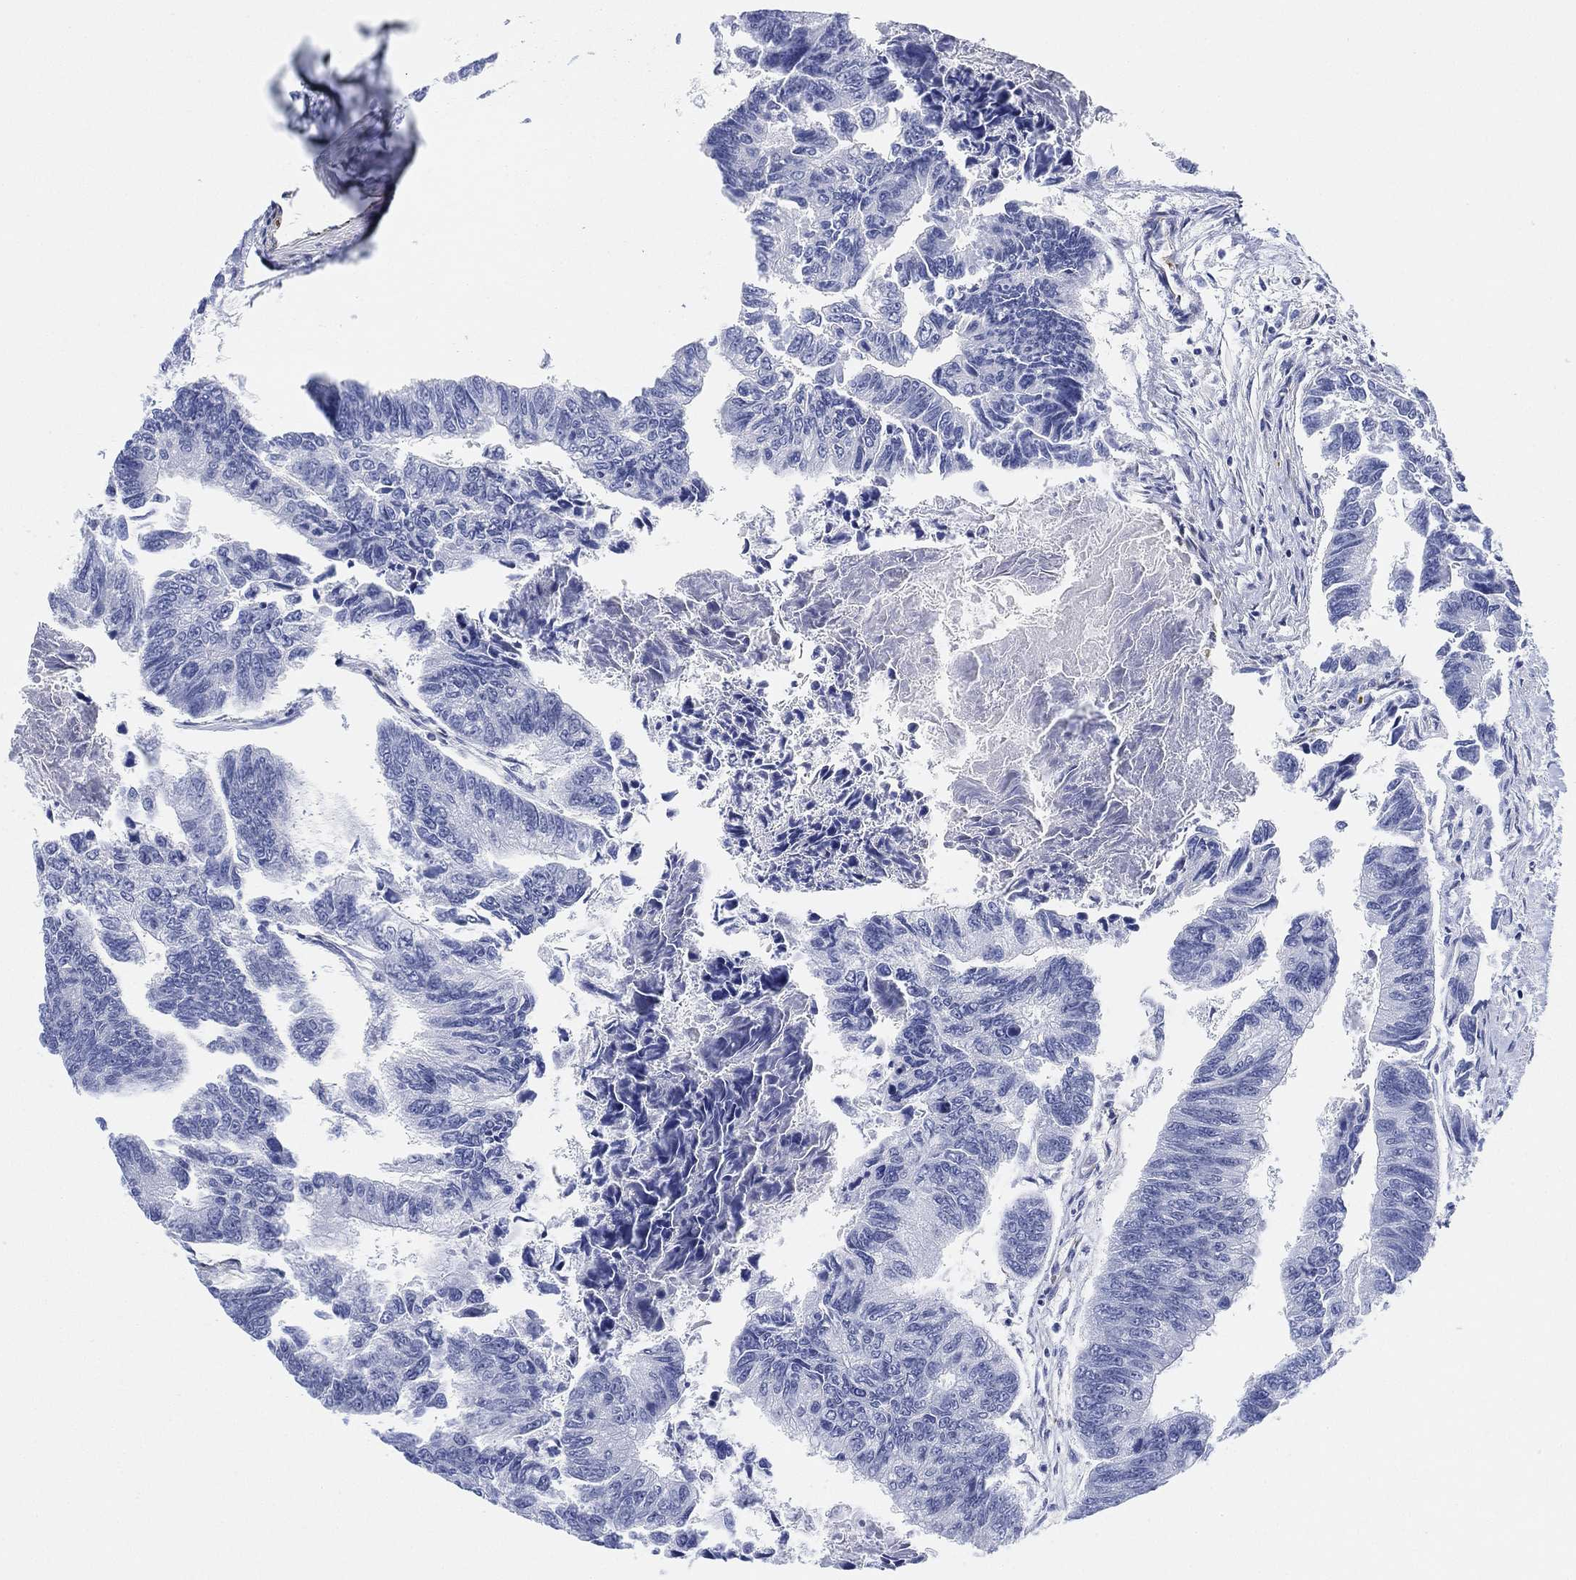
{"staining": {"intensity": "negative", "quantity": "none", "location": "none"}, "tissue": "colorectal cancer", "cell_type": "Tumor cells", "image_type": "cancer", "snomed": [{"axis": "morphology", "description": "Adenocarcinoma, NOS"}, {"axis": "topography", "description": "Colon"}], "caption": "This is a photomicrograph of immunohistochemistry staining of colorectal cancer (adenocarcinoma), which shows no positivity in tumor cells.", "gene": "PSKH2", "patient": {"sex": "female", "age": 65}}